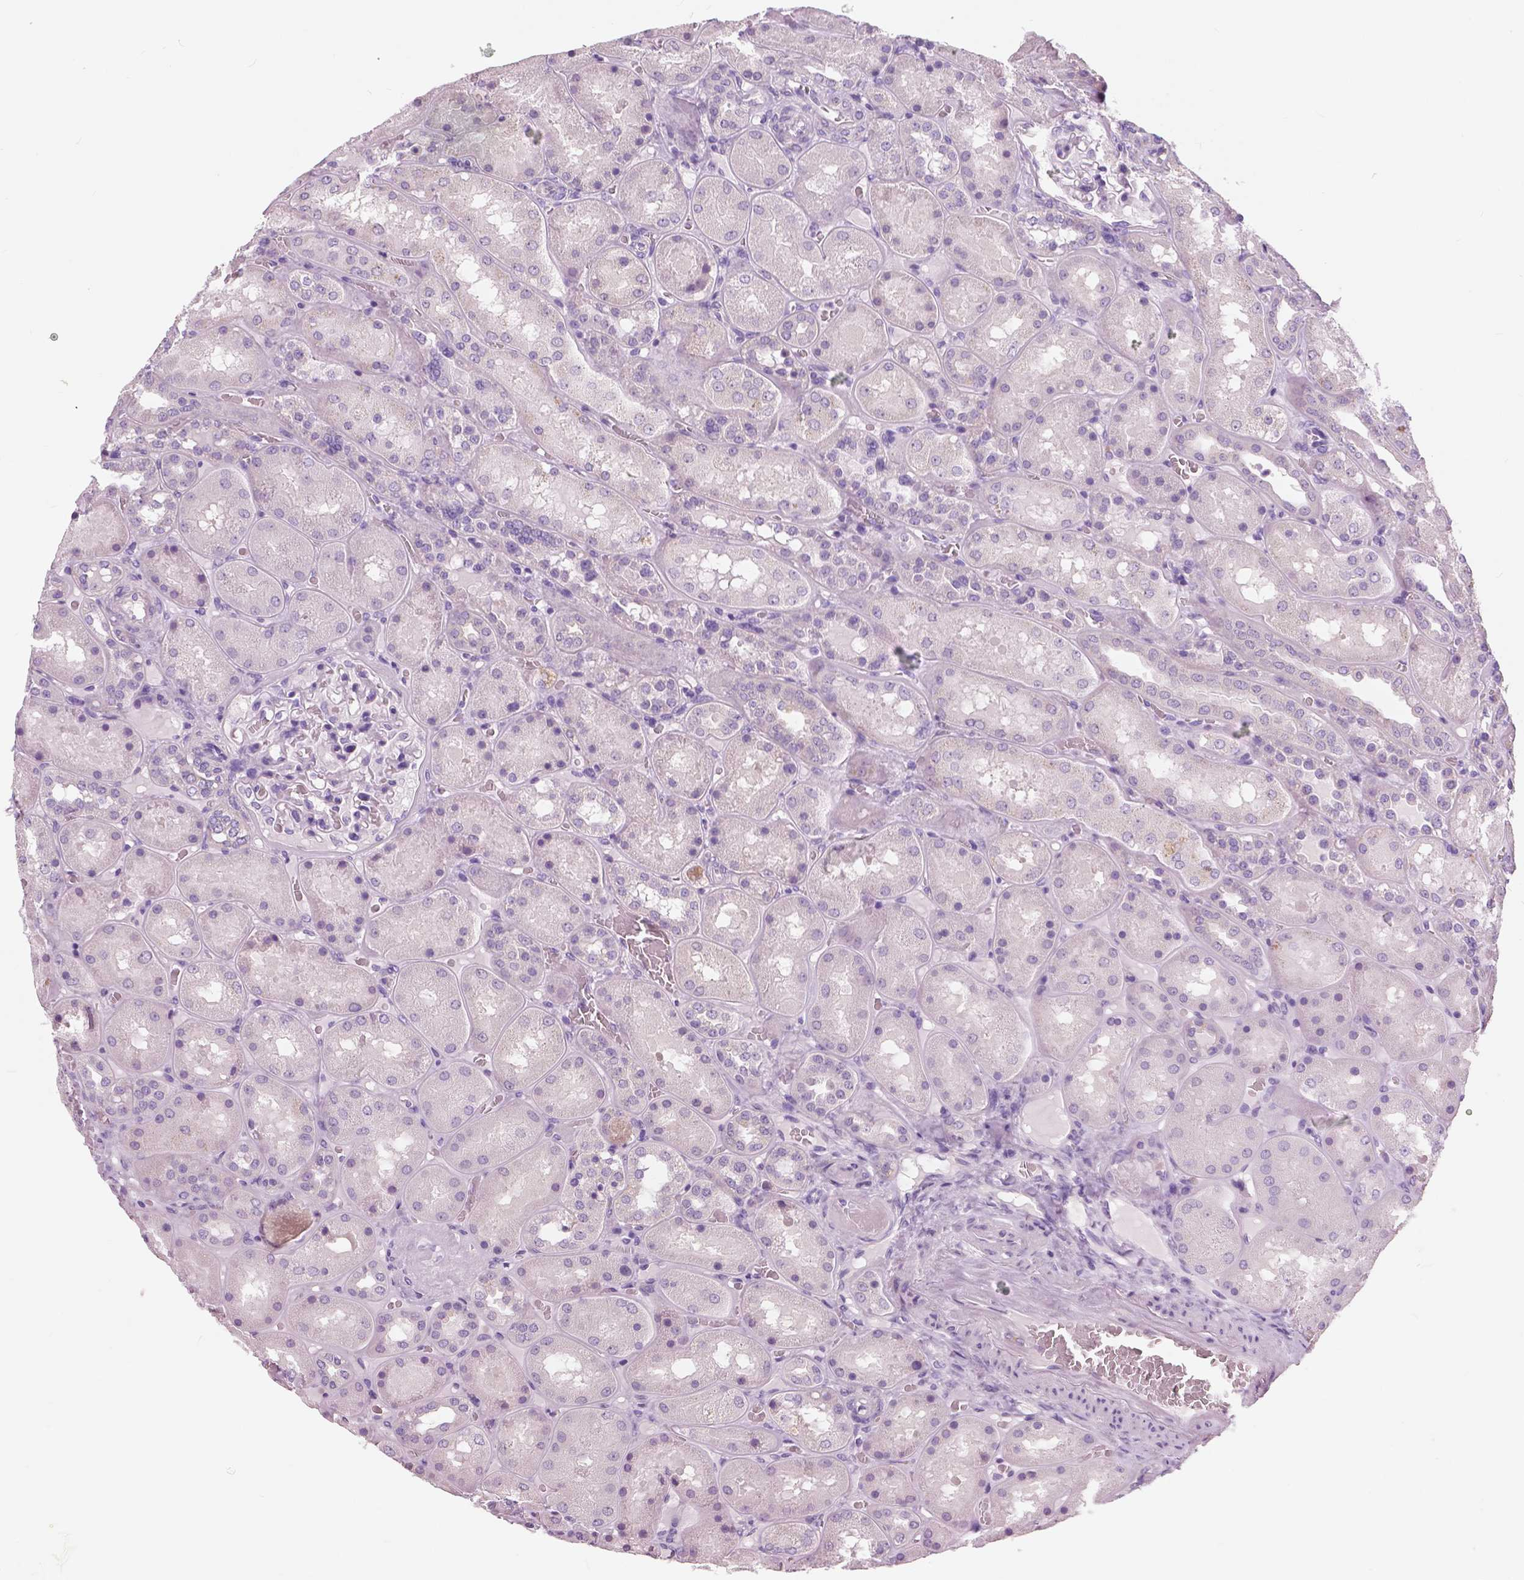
{"staining": {"intensity": "negative", "quantity": "none", "location": "none"}, "tissue": "kidney", "cell_type": "Cells in glomeruli", "image_type": "normal", "snomed": [{"axis": "morphology", "description": "Normal tissue, NOS"}, {"axis": "topography", "description": "Kidney"}], "caption": "Immunohistochemistry (IHC) photomicrograph of unremarkable kidney: human kidney stained with DAB displays no significant protein staining in cells in glomeruli.", "gene": "SERPINI1", "patient": {"sex": "male", "age": 73}}